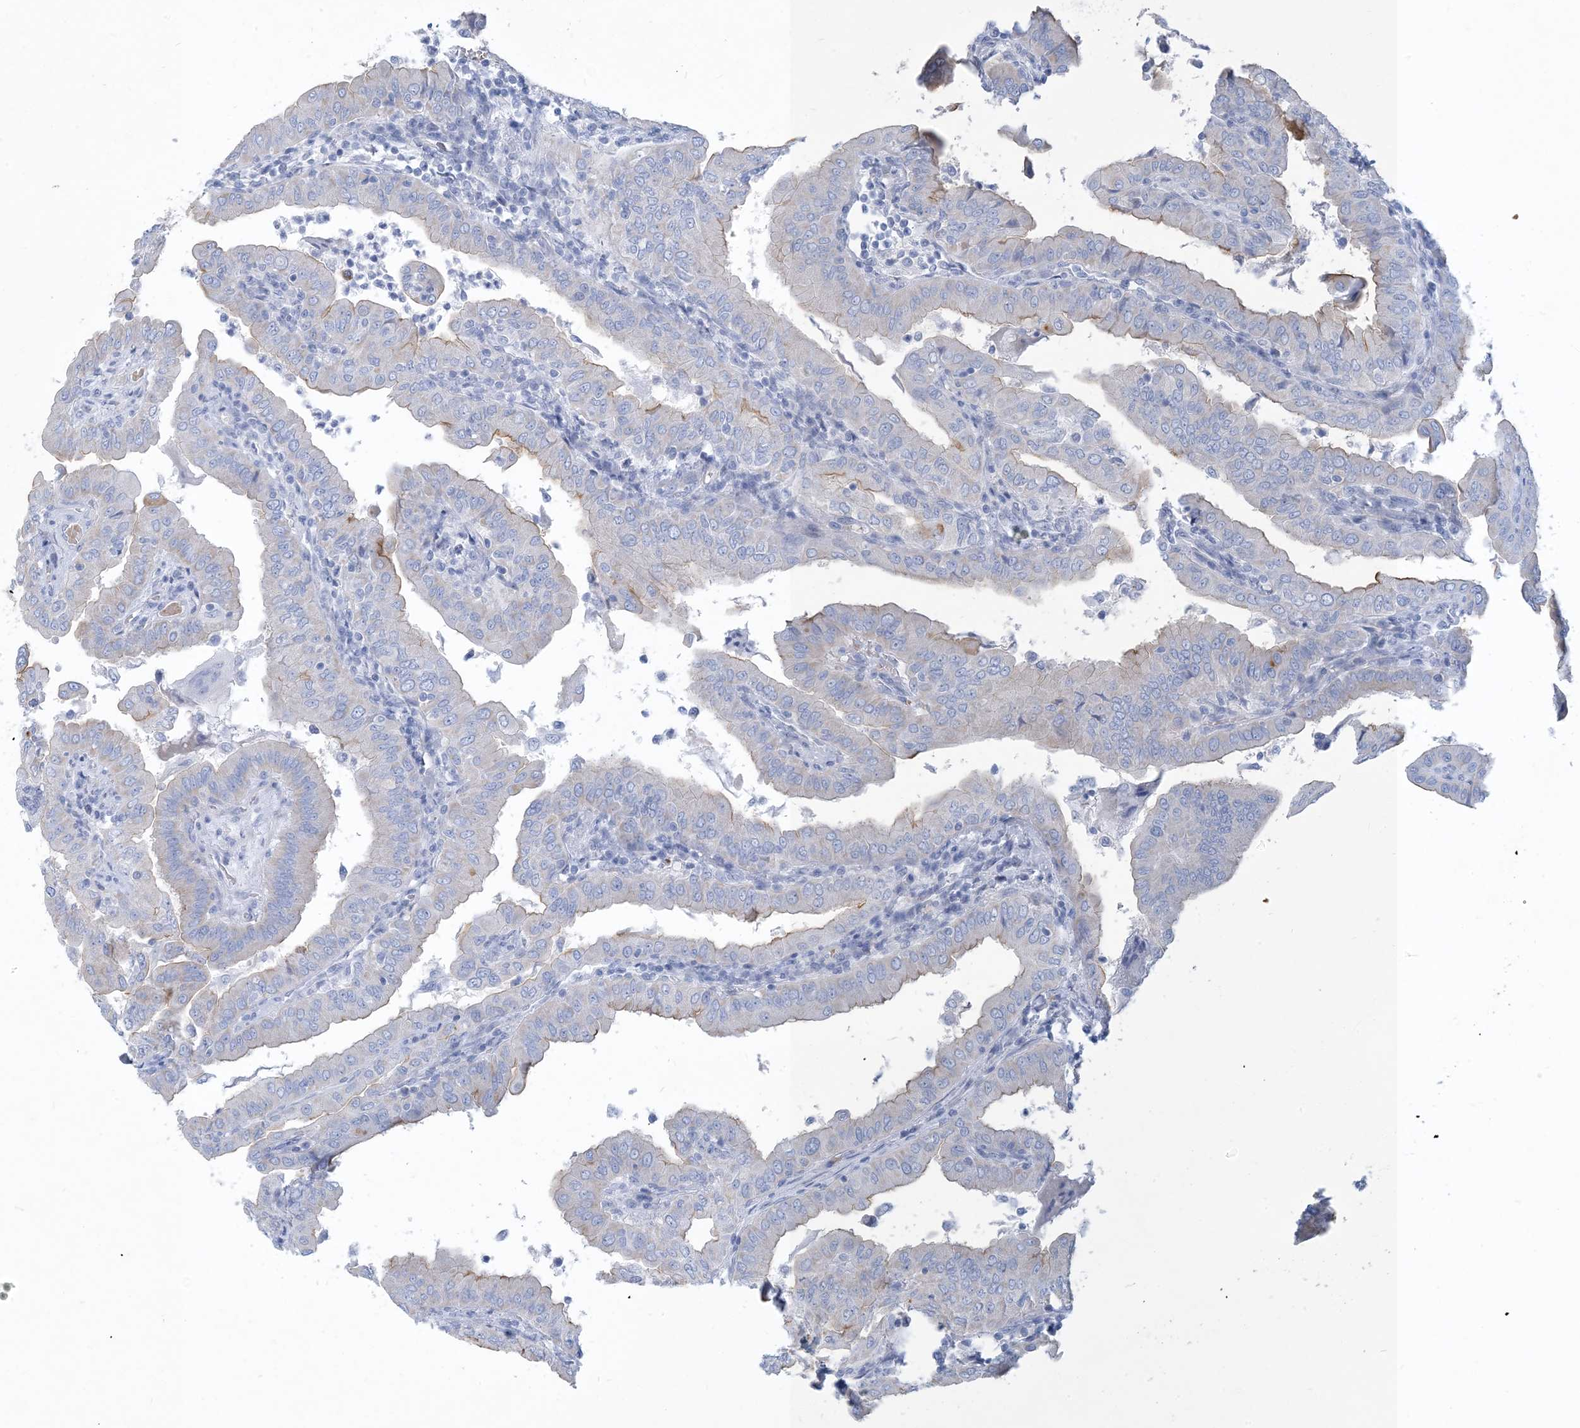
{"staining": {"intensity": "weak", "quantity": "<25%", "location": "cytoplasmic/membranous"}, "tissue": "thyroid cancer", "cell_type": "Tumor cells", "image_type": "cancer", "snomed": [{"axis": "morphology", "description": "Papillary adenocarcinoma, NOS"}, {"axis": "topography", "description": "Thyroid gland"}], "caption": "Tumor cells show no significant protein staining in thyroid cancer (papillary adenocarcinoma).", "gene": "MOXD1", "patient": {"sex": "male", "age": 33}}